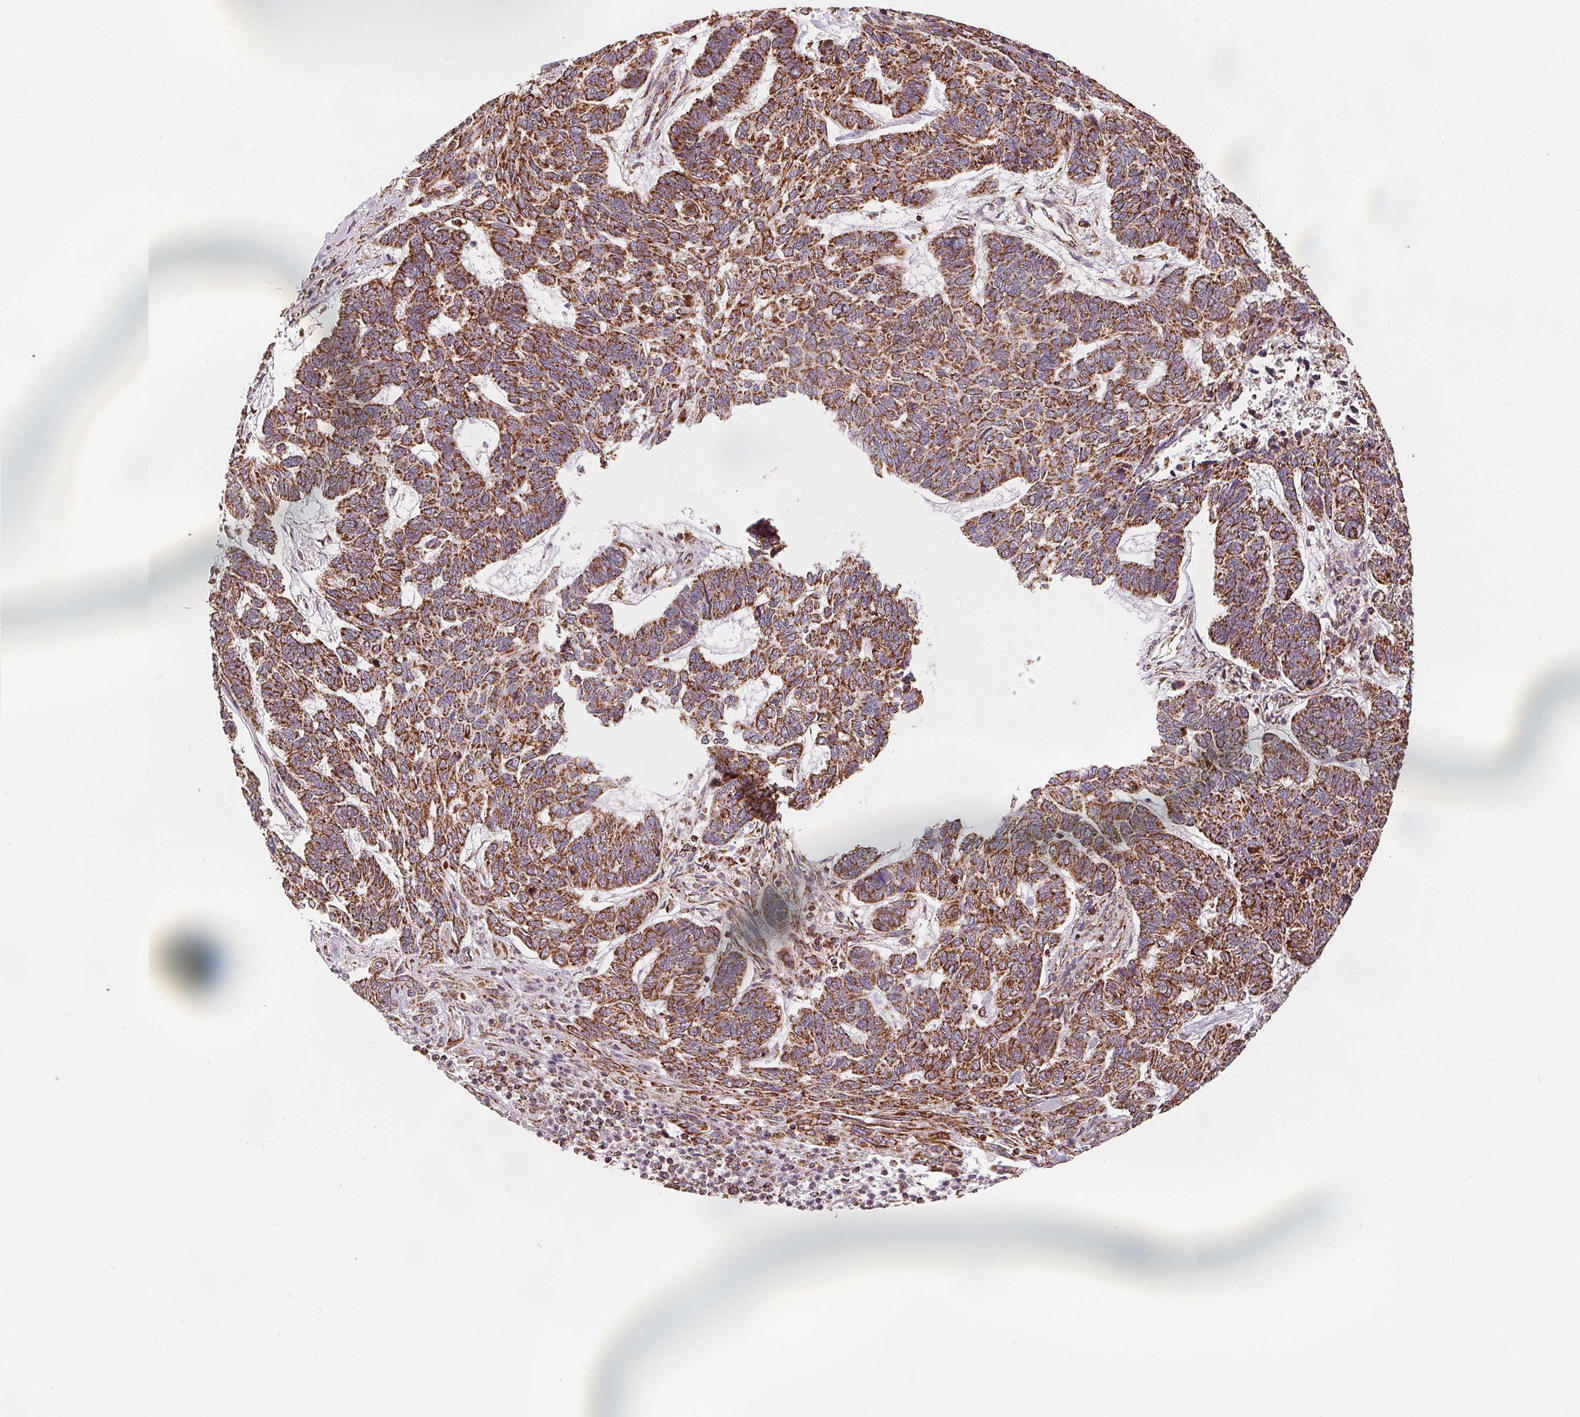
{"staining": {"intensity": "strong", "quantity": ">75%", "location": "cytoplasmic/membranous"}, "tissue": "skin cancer", "cell_type": "Tumor cells", "image_type": "cancer", "snomed": [{"axis": "morphology", "description": "Basal cell carcinoma"}, {"axis": "topography", "description": "Skin"}], "caption": "Protein expression analysis of skin cancer displays strong cytoplasmic/membranous positivity in approximately >75% of tumor cells.", "gene": "SDHB", "patient": {"sex": "female", "age": 65}}